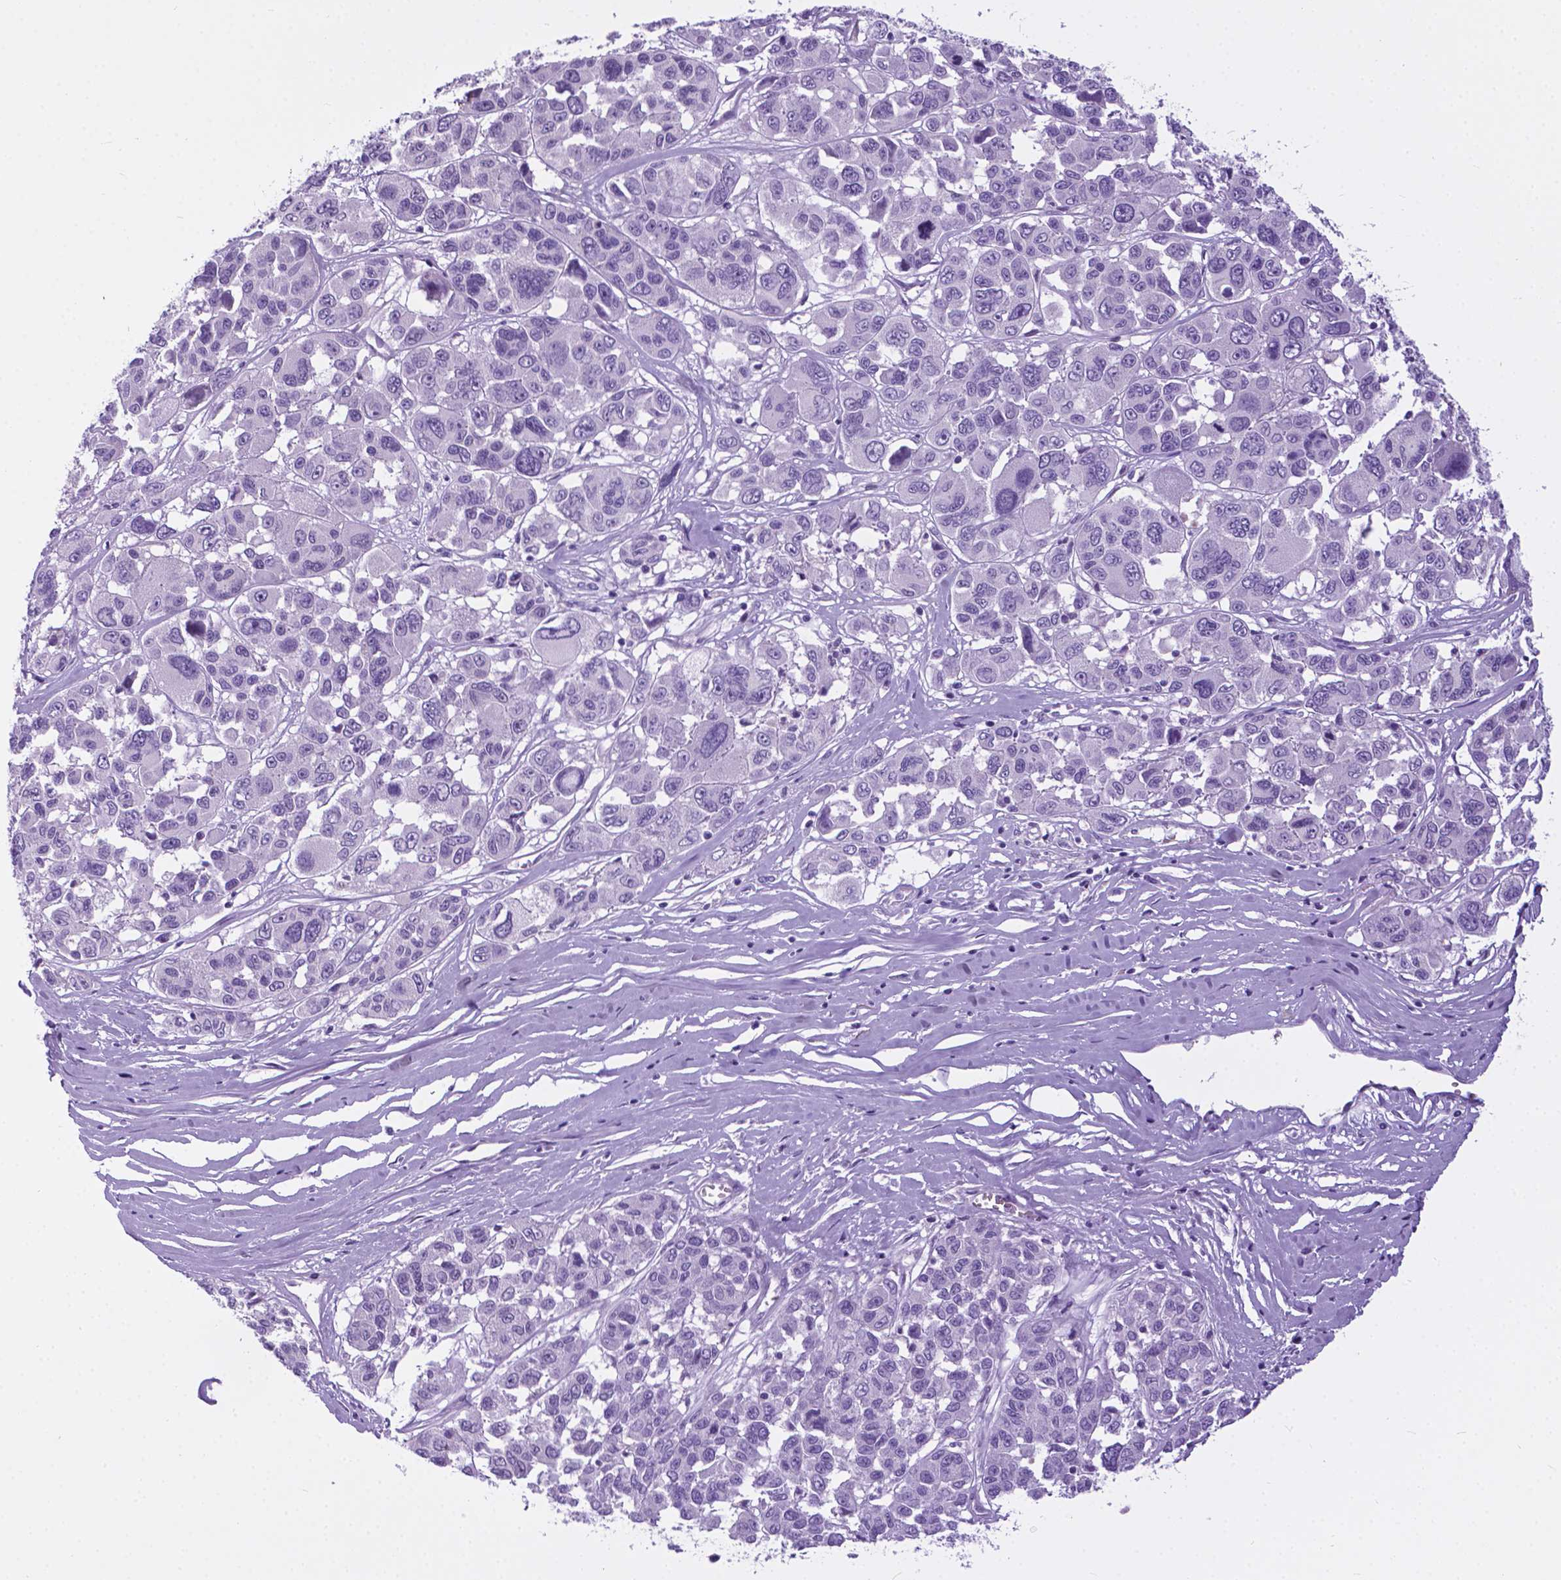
{"staining": {"intensity": "negative", "quantity": "none", "location": "none"}, "tissue": "melanoma", "cell_type": "Tumor cells", "image_type": "cancer", "snomed": [{"axis": "morphology", "description": "Malignant melanoma, NOS"}, {"axis": "topography", "description": "Skin"}], "caption": "An IHC photomicrograph of melanoma is shown. There is no staining in tumor cells of melanoma. (DAB immunohistochemistry (IHC) visualized using brightfield microscopy, high magnification).", "gene": "ARMS2", "patient": {"sex": "female", "age": 66}}